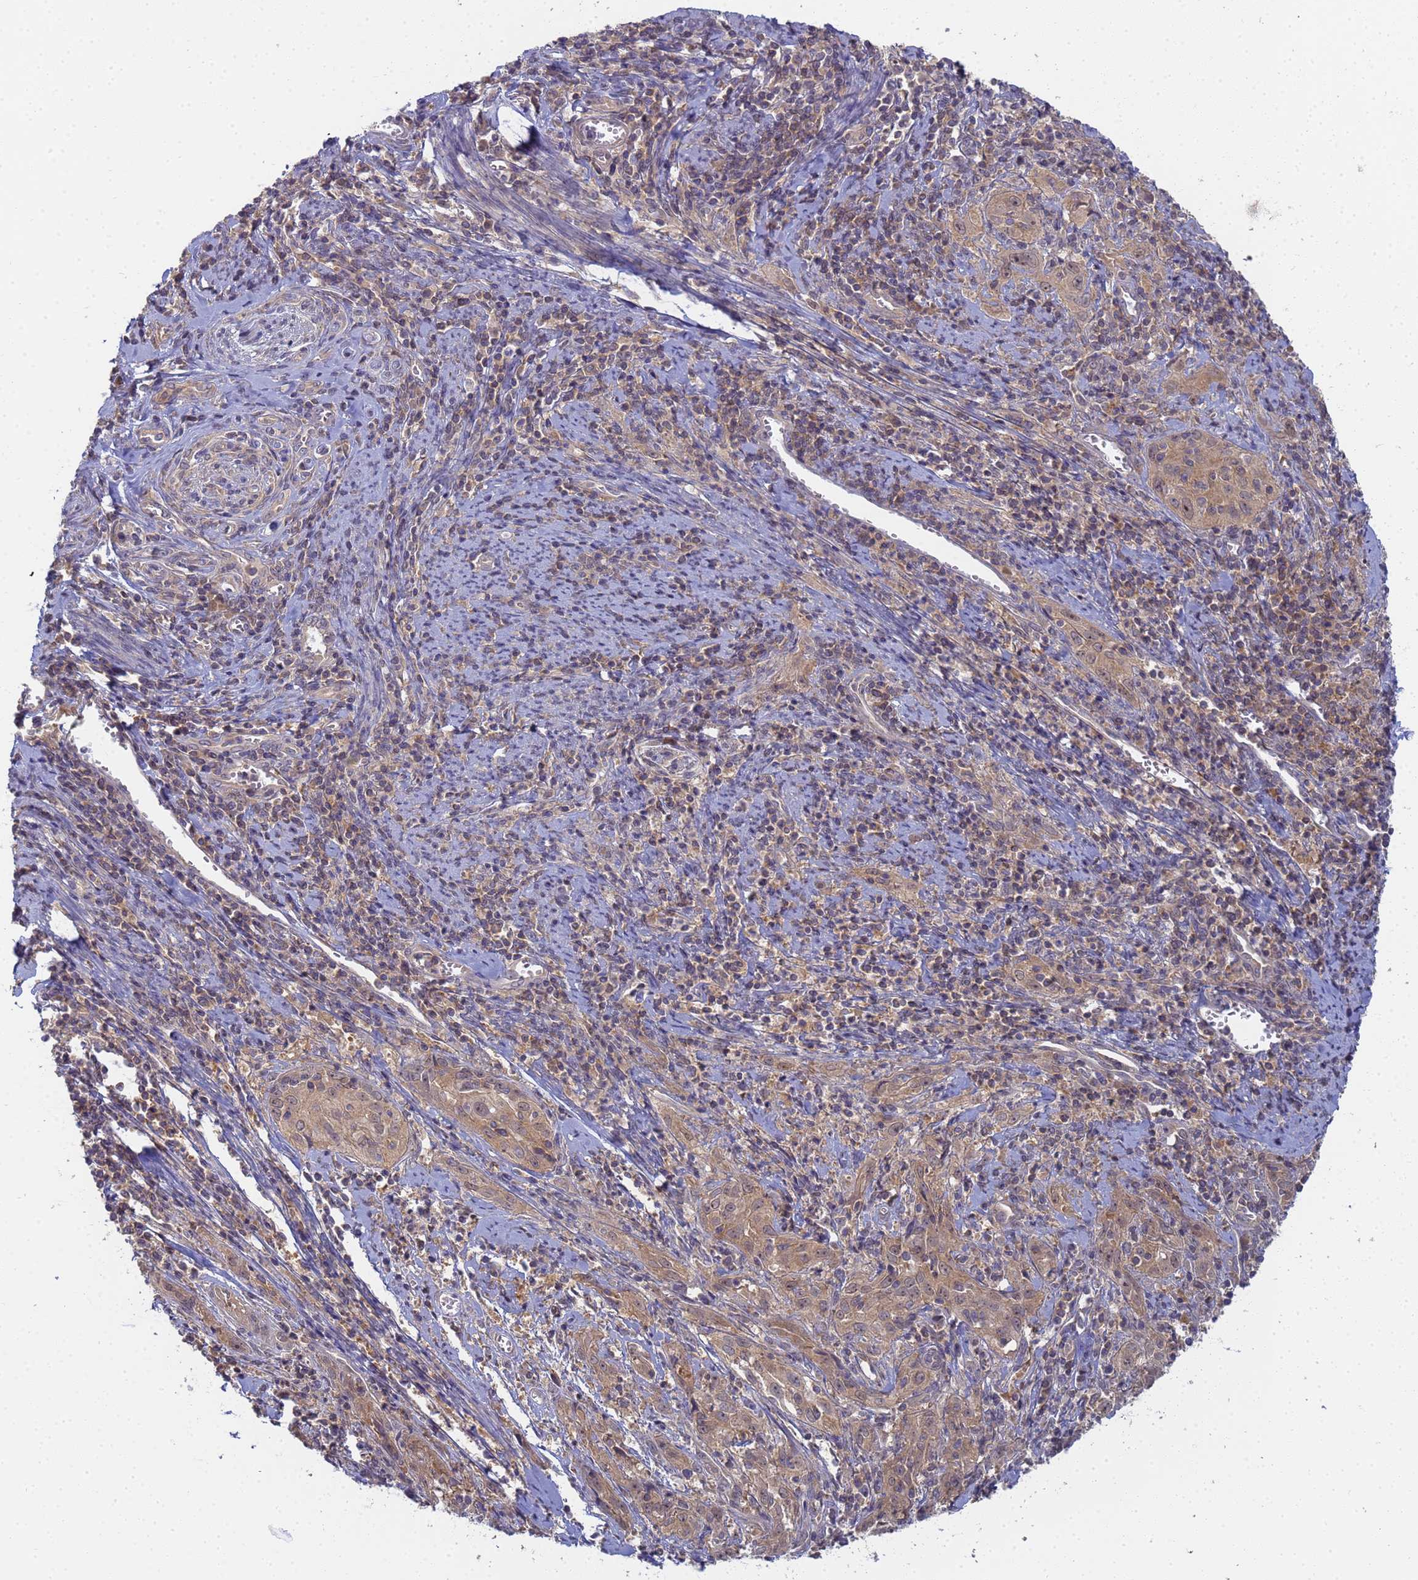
{"staining": {"intensity": "weak", "quantity": ">75%", "location": "cytoplasmic/membranous"}, "tissue": "cervical cancer", "cell_type": "Tumor cells", "image_type": "cancer", "snomed": [{"axis": "morphology", "description": "Squamous cell carcinoma, NOS"}, {"axis": "topography", "description": "Cervix"}], "caption": "Tumor cells demonstrate low levels of weak cytoplasmic/membranous expression in approximately >75% of cells in cervical cancer (squamous cell carcinoma). Using DAB (brown) and hematoxylin (blue) stains, captured at high magnification using brightfield microscopy.", "gene": "SHARPIN", "patient": {"sex": "female", "age": 57}}